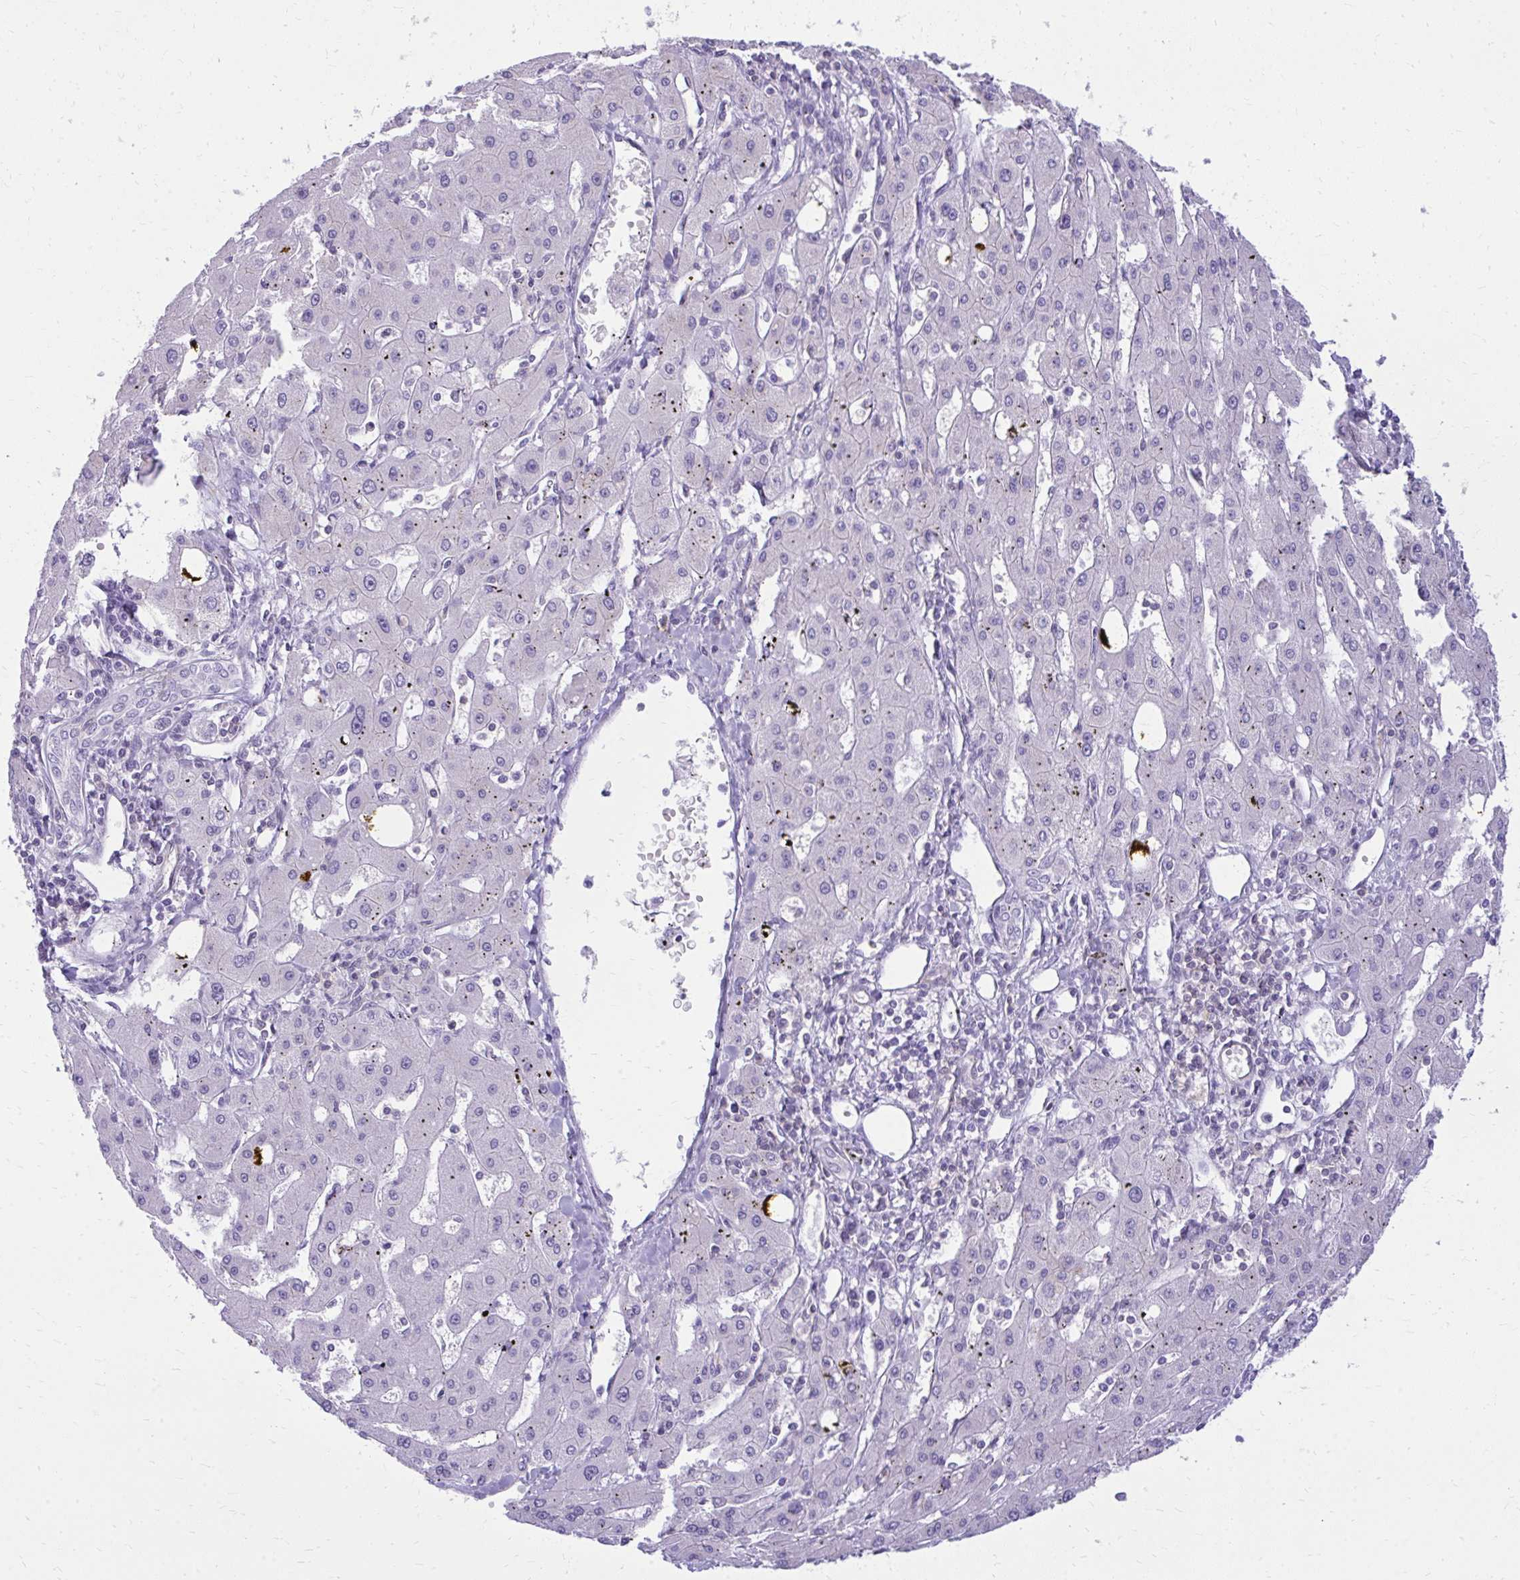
{"staining": {"intensity": "negative", "quantity": "none", "location": "none"}, "tissue": "liver cancer", "cell_type": "Tumor cells", "image_type": "cancer", "snomed": [{"axis": "morphology", "description": "Carcinoma, Hepatocellular, NOS"}, {"axis": "topography", "description": "Liver"}], "caption": "The image shows no staining of tumor cells in liver hepatocellular carcinoma.", "gene": "GPRIN3", "patient": {"sex": "male", "age": 72}}